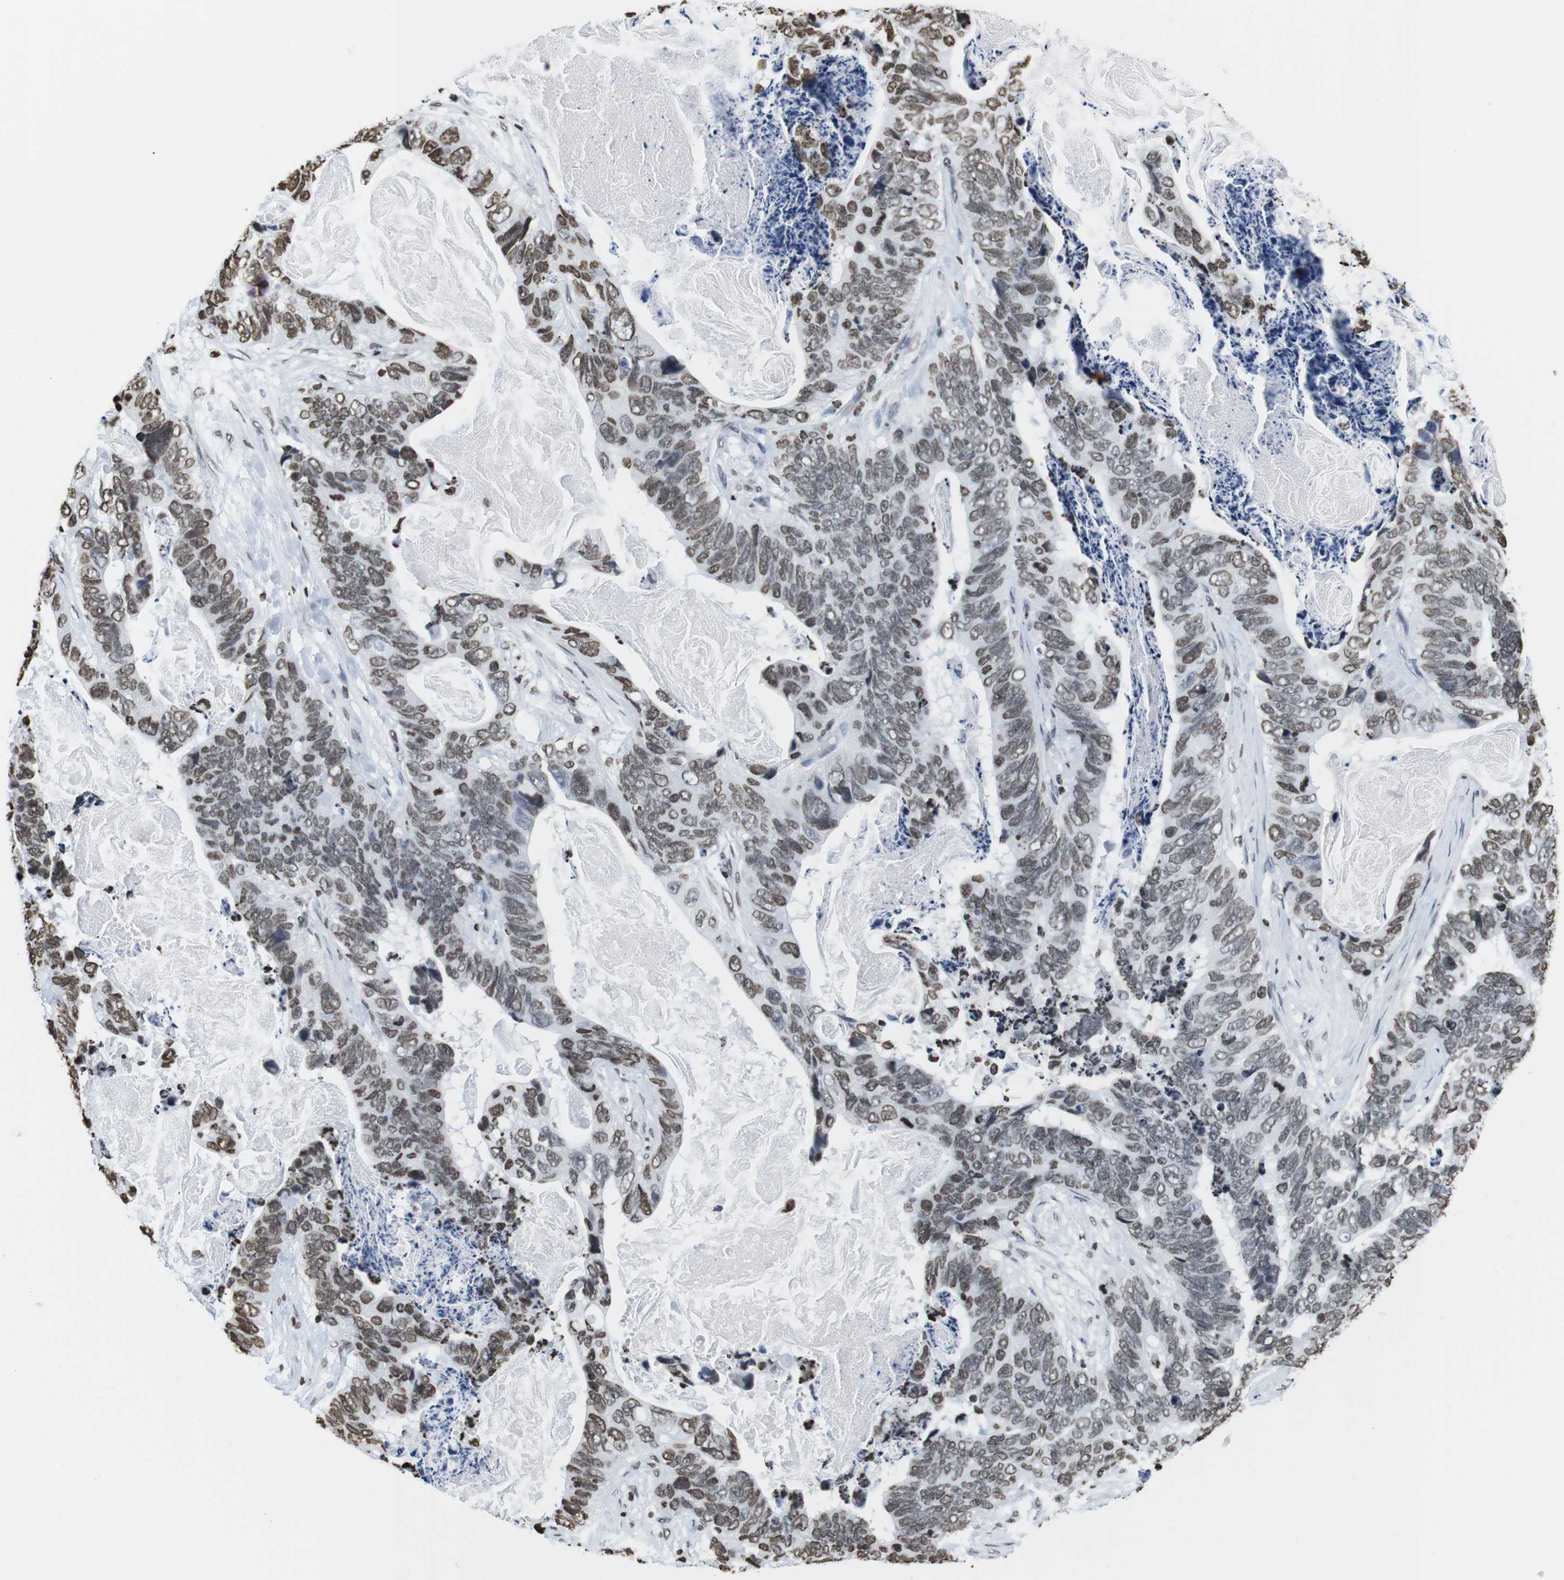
{"staining": {"intensity": "moderate", "quantity": ">75%", "location": "nuclear"}, "tissue": "stomach cancer", "cell_type": "Tumor cells", "image_type": "cancer", "snomed": [{"axis": "morphology", "description": "Adenocarcinoma, NOS"}, {"axis": "topography", "description": "Stomach"}], "caption": "Immunohistochemical staining of human stomach cancer (adenocarcinoma) displays moderate nuclear protein positivity in approximately >75% of tumor cells.", "gene": "BSX", "patient": {"sex": "female", "age": 89}}